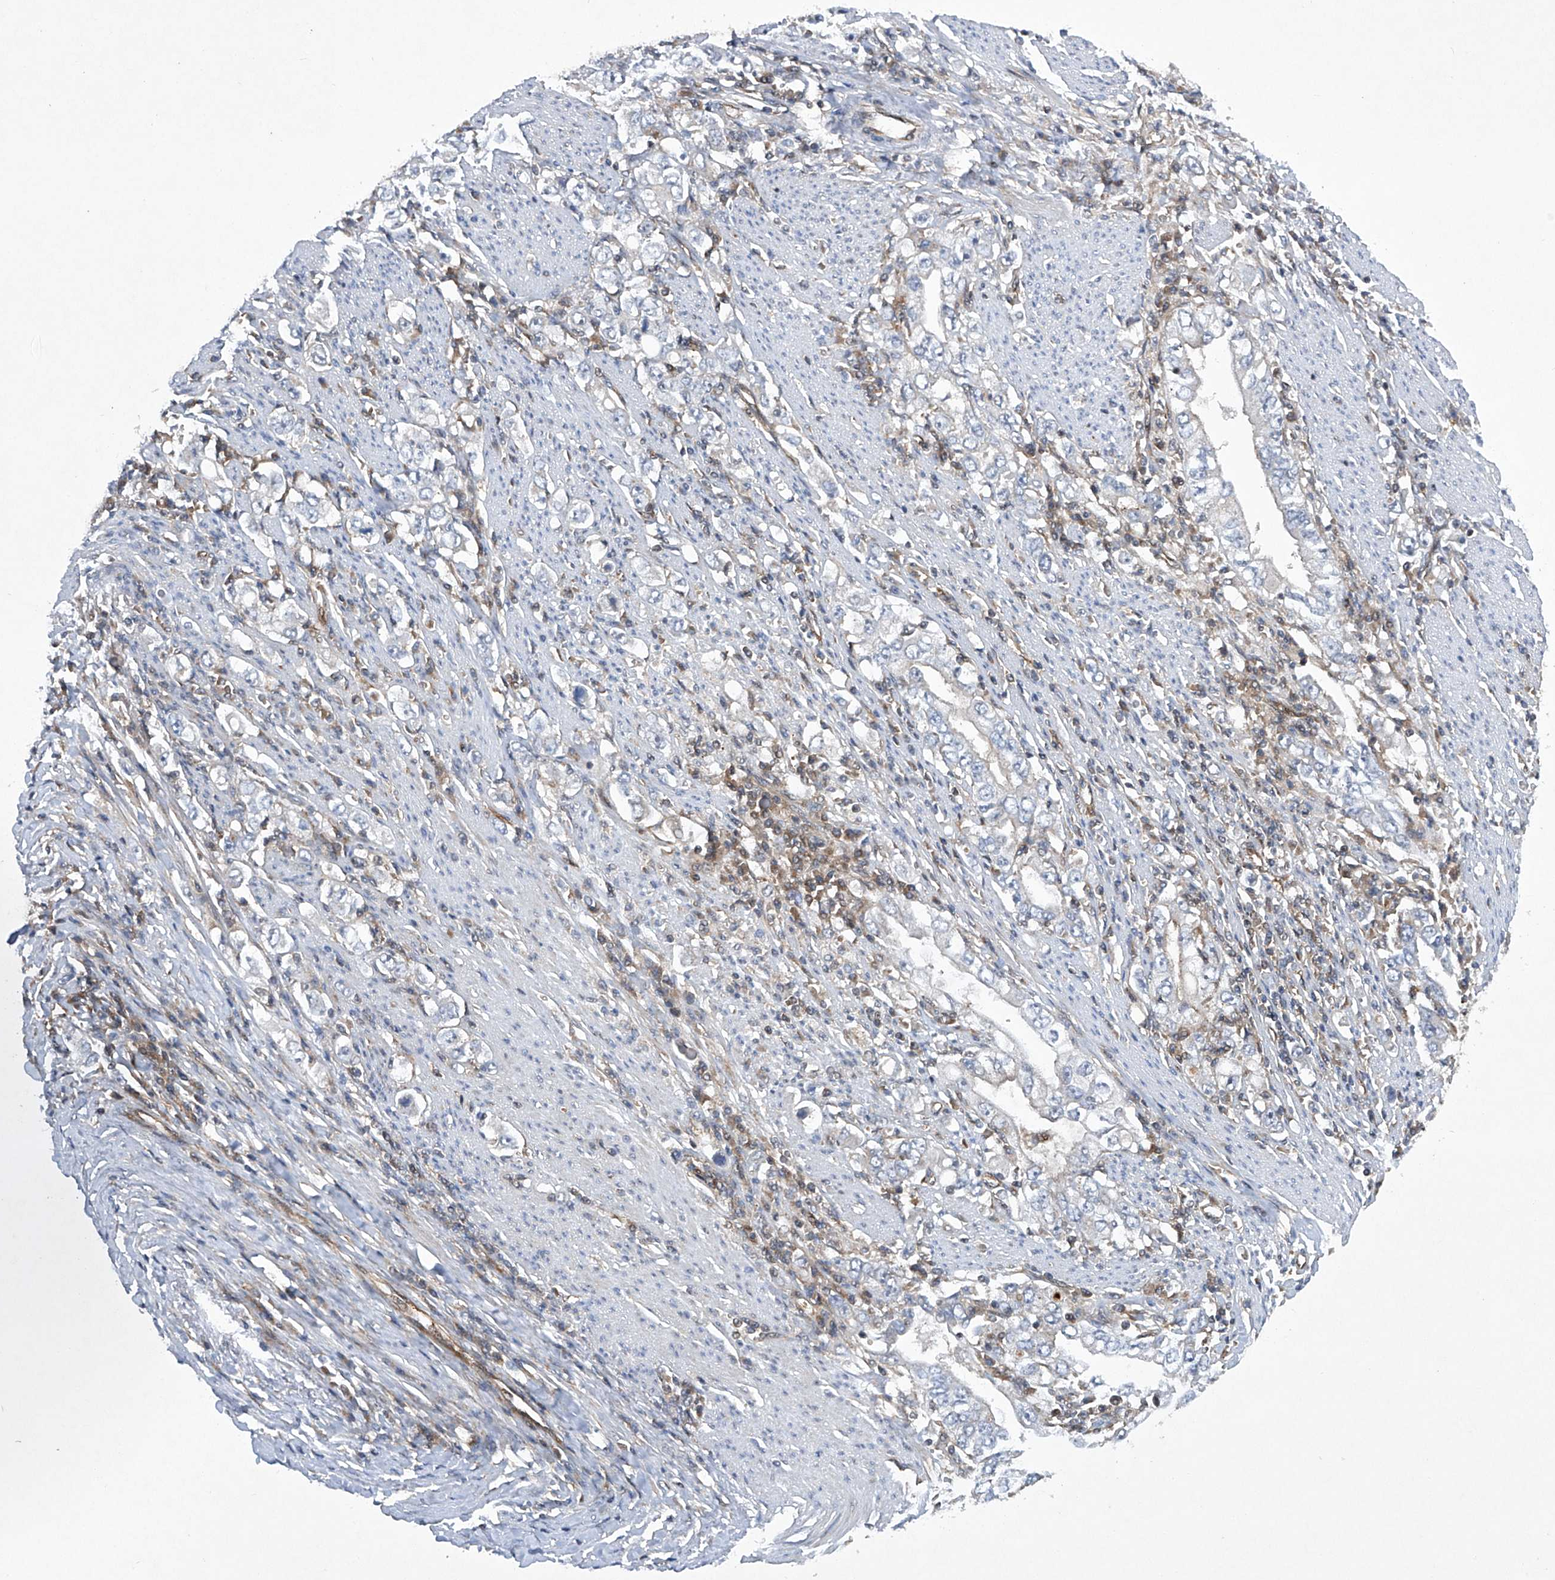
{"staining": {"intensity": "negative", "quantity": "none", "location": "none"}, "tissue": "stomach cancer", "cell_type": "Tumor cells", "image_type": "cancer", "snomed": [{"axis": "morphology", "description": "Adenocarcinoma, NOS"}, {"axis": "topography", "description": "Stomach, lower"}], "caption": "IHC photomicrograph of human adenocarcinoma (stomach) stained for a protein (brown), which displays no expression in tumor cells.", "gene": "CISH", "patient": {"sex": "female", "age": 72}}